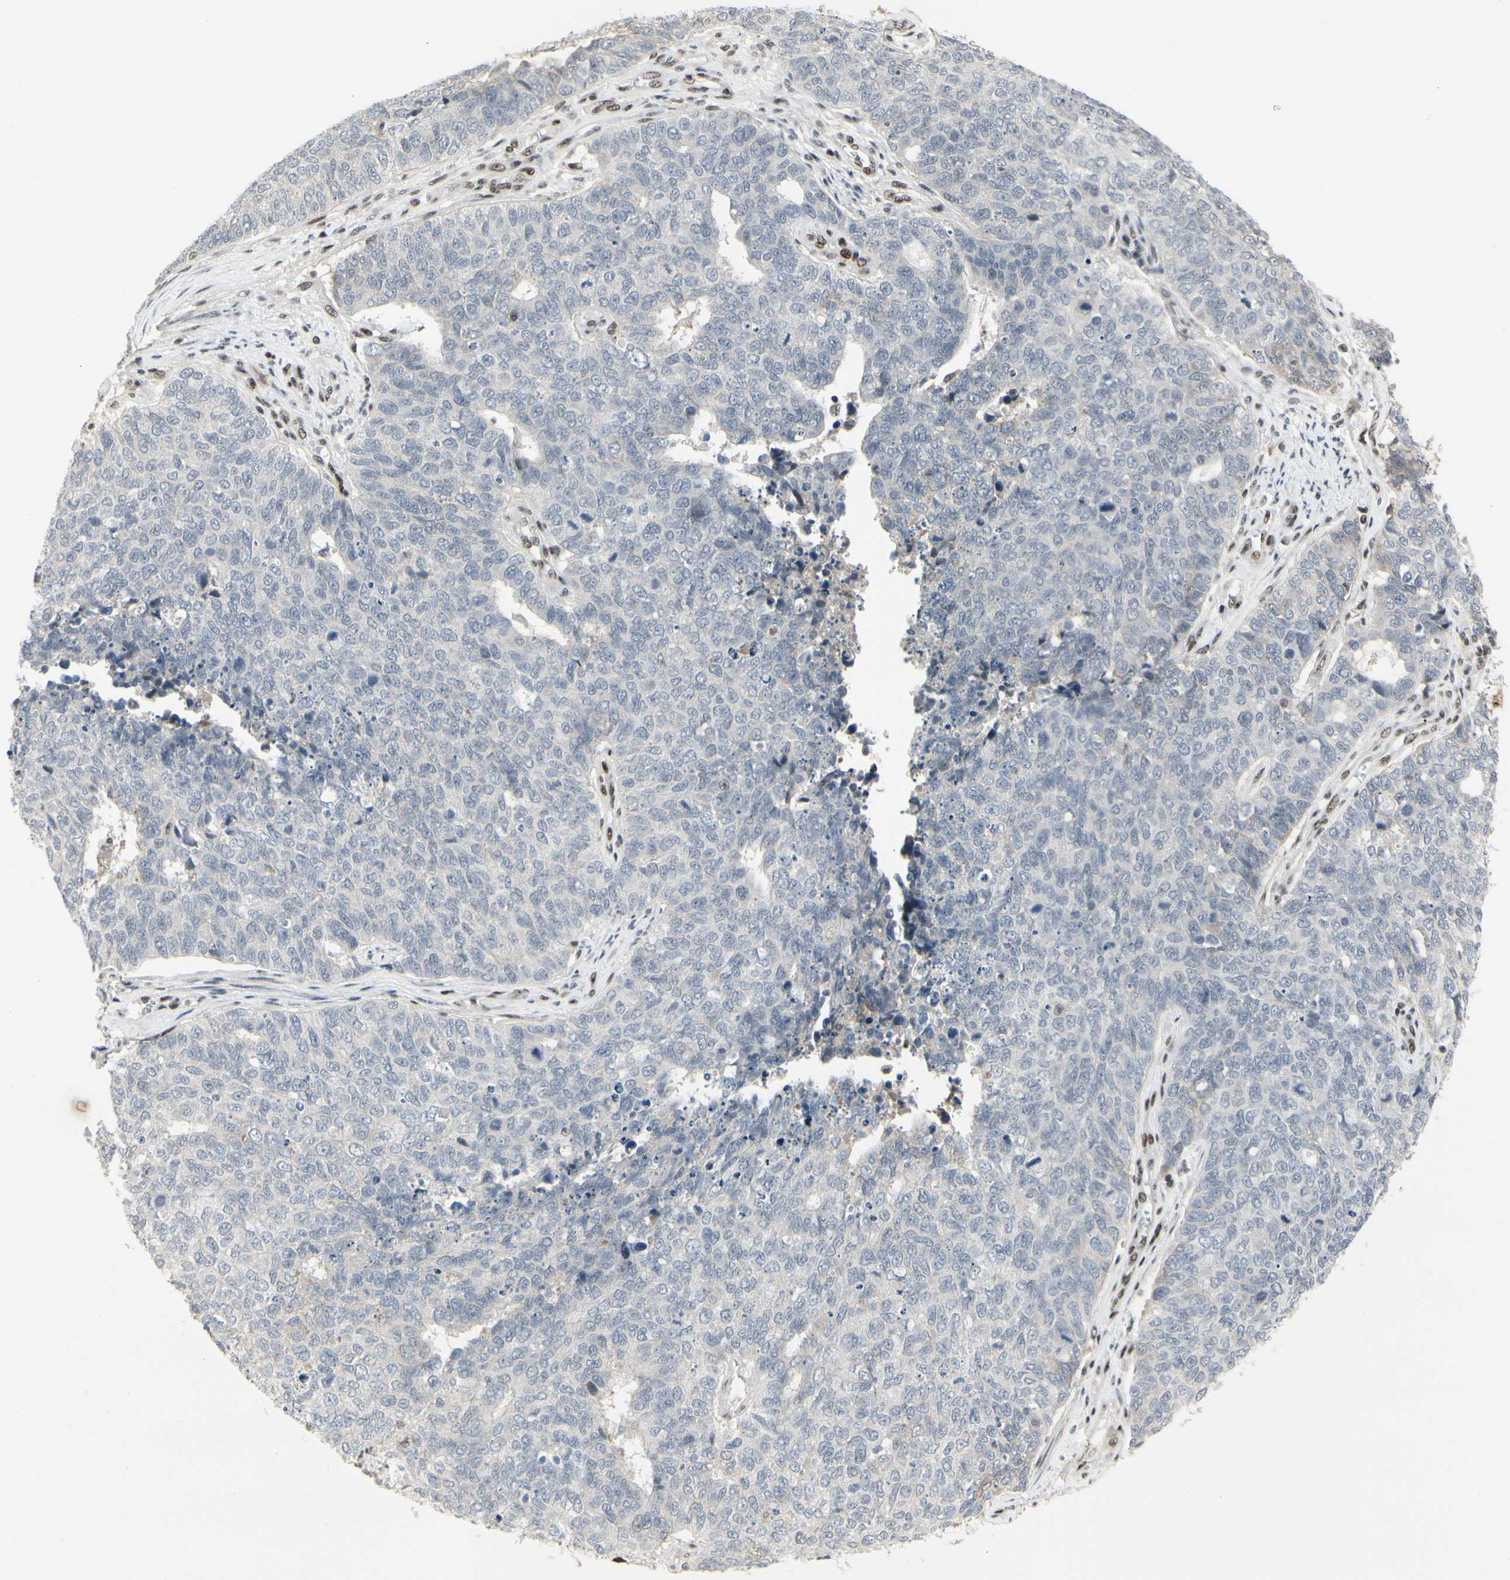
{"staining": {"intensity": "negative", "quantity": "none", "location": "none"}, "tissue": "cervical cancer", "cell_type": "Tumor cells", "image_type": "cancer", "snomed": [{"axis": "morphology", "description": "Squamous cell carcinoma, NOS"}, {"axis": "topography", "description": "Cervix"}], "caption": "DAB immunohistochemical staining of cervical squamous cell carcinoma displays no significant expression in tumor cells.", "gene": "FOXJ2", "patient": {"sex": "female", "age": 63}}